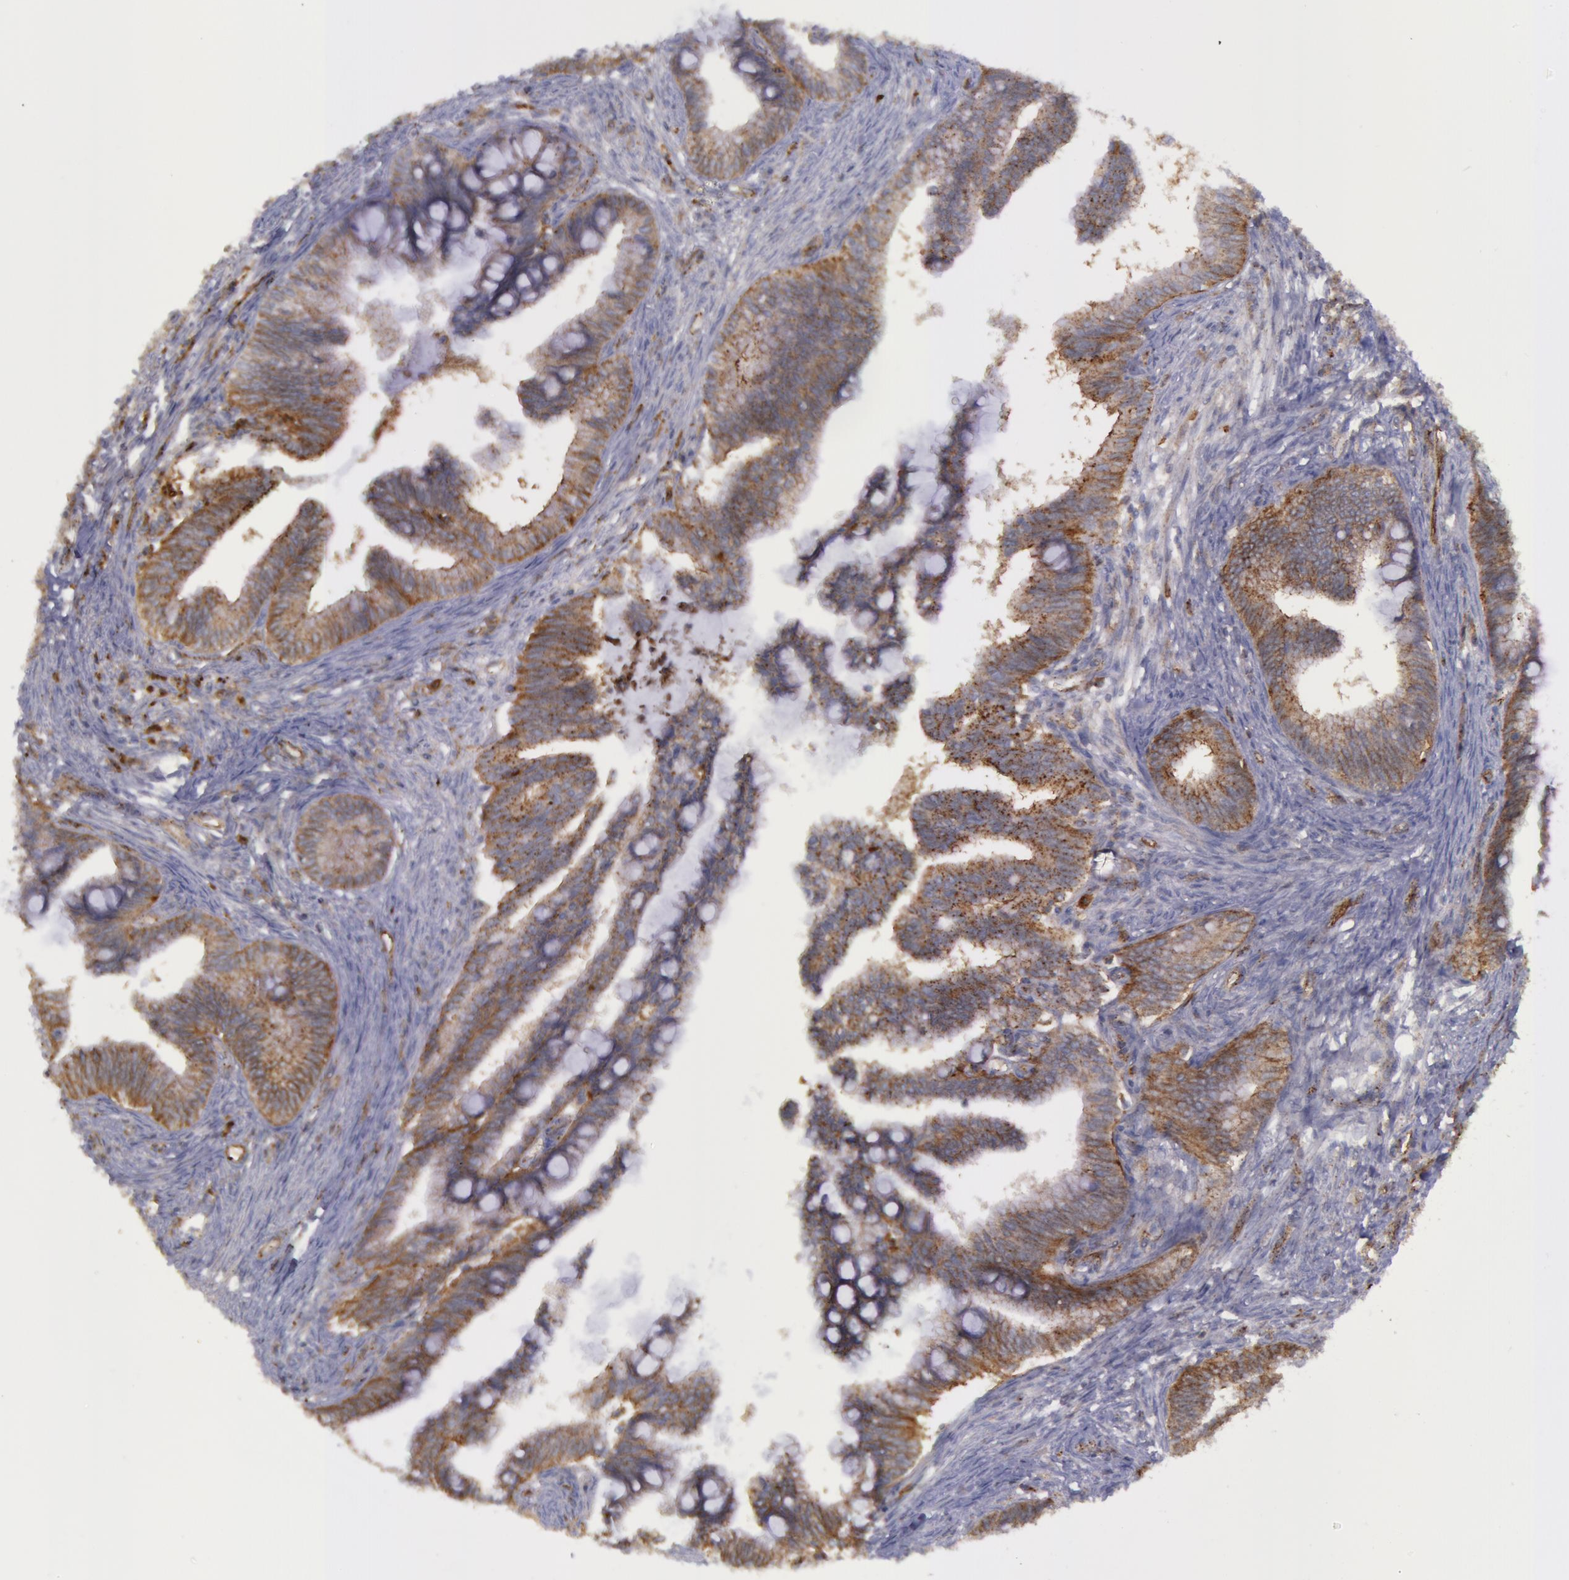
{"staining": {"intensity": "moderate", "quantity": ">75%", "location": "cytoplasmic/membranous"}, "tissue": "cervical cancer", "cell_type": "Tumor cells", "image_type": "cancer", "snomed": [{"axis": "morphology", "description": "Adenocarcinoma, NOS"}, {"axis": "topography", "description": "Cervix"}], "caption": "The histopathology image reveals immunohistochemical staining of cervical adenocarcinoma. There is moderate cytoplasmic/membranous positivity is present in about >75% of tumor cells. The staining was performed using DAB (3,3'-diaminobenzidine), with brown indicating positive protein expression. Nuclei are stained blue with hematoxylin.", "gene": "FLOT2", "patient": {"sex": "female", "age": 36}}